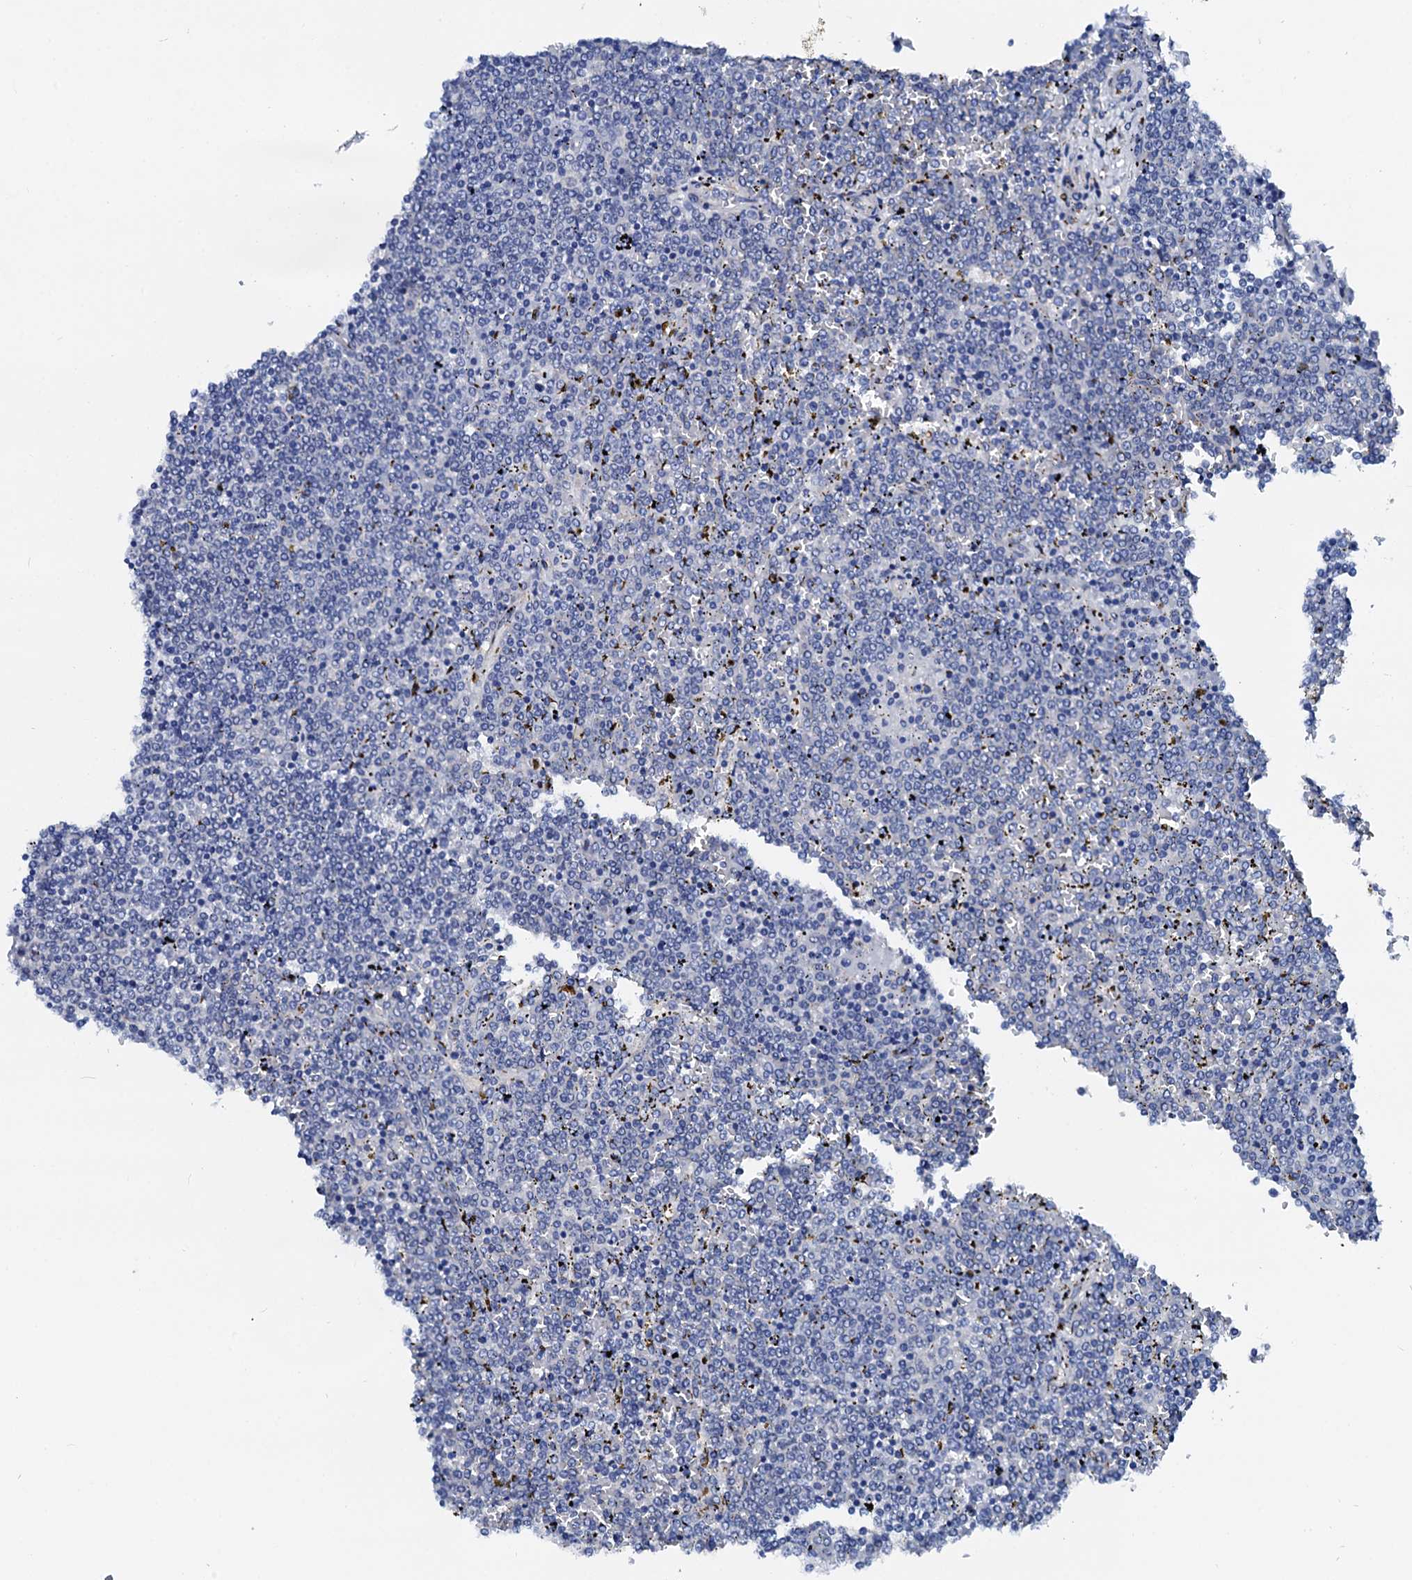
{"staining": {"intensity": "negative", "quantity": "none", "location": "none"}, "tissue": "lymphoma", "cell_type": "Tumor cells", "image_type": "cancer", "snomed": [{"axis": "morphology", "description": "Malignant lymphoma, non-Hodgkin's type, Low grade"}, {"axis": "topography", "description": "Spleen"}], "caption": "Human low-grade malignant lymphoma, non-Hodgkin's type stained for a protein using IHC displays no expression in tumor cells.", "gene": "CSN2", "patient": {"sex": "female", "age": 19}}